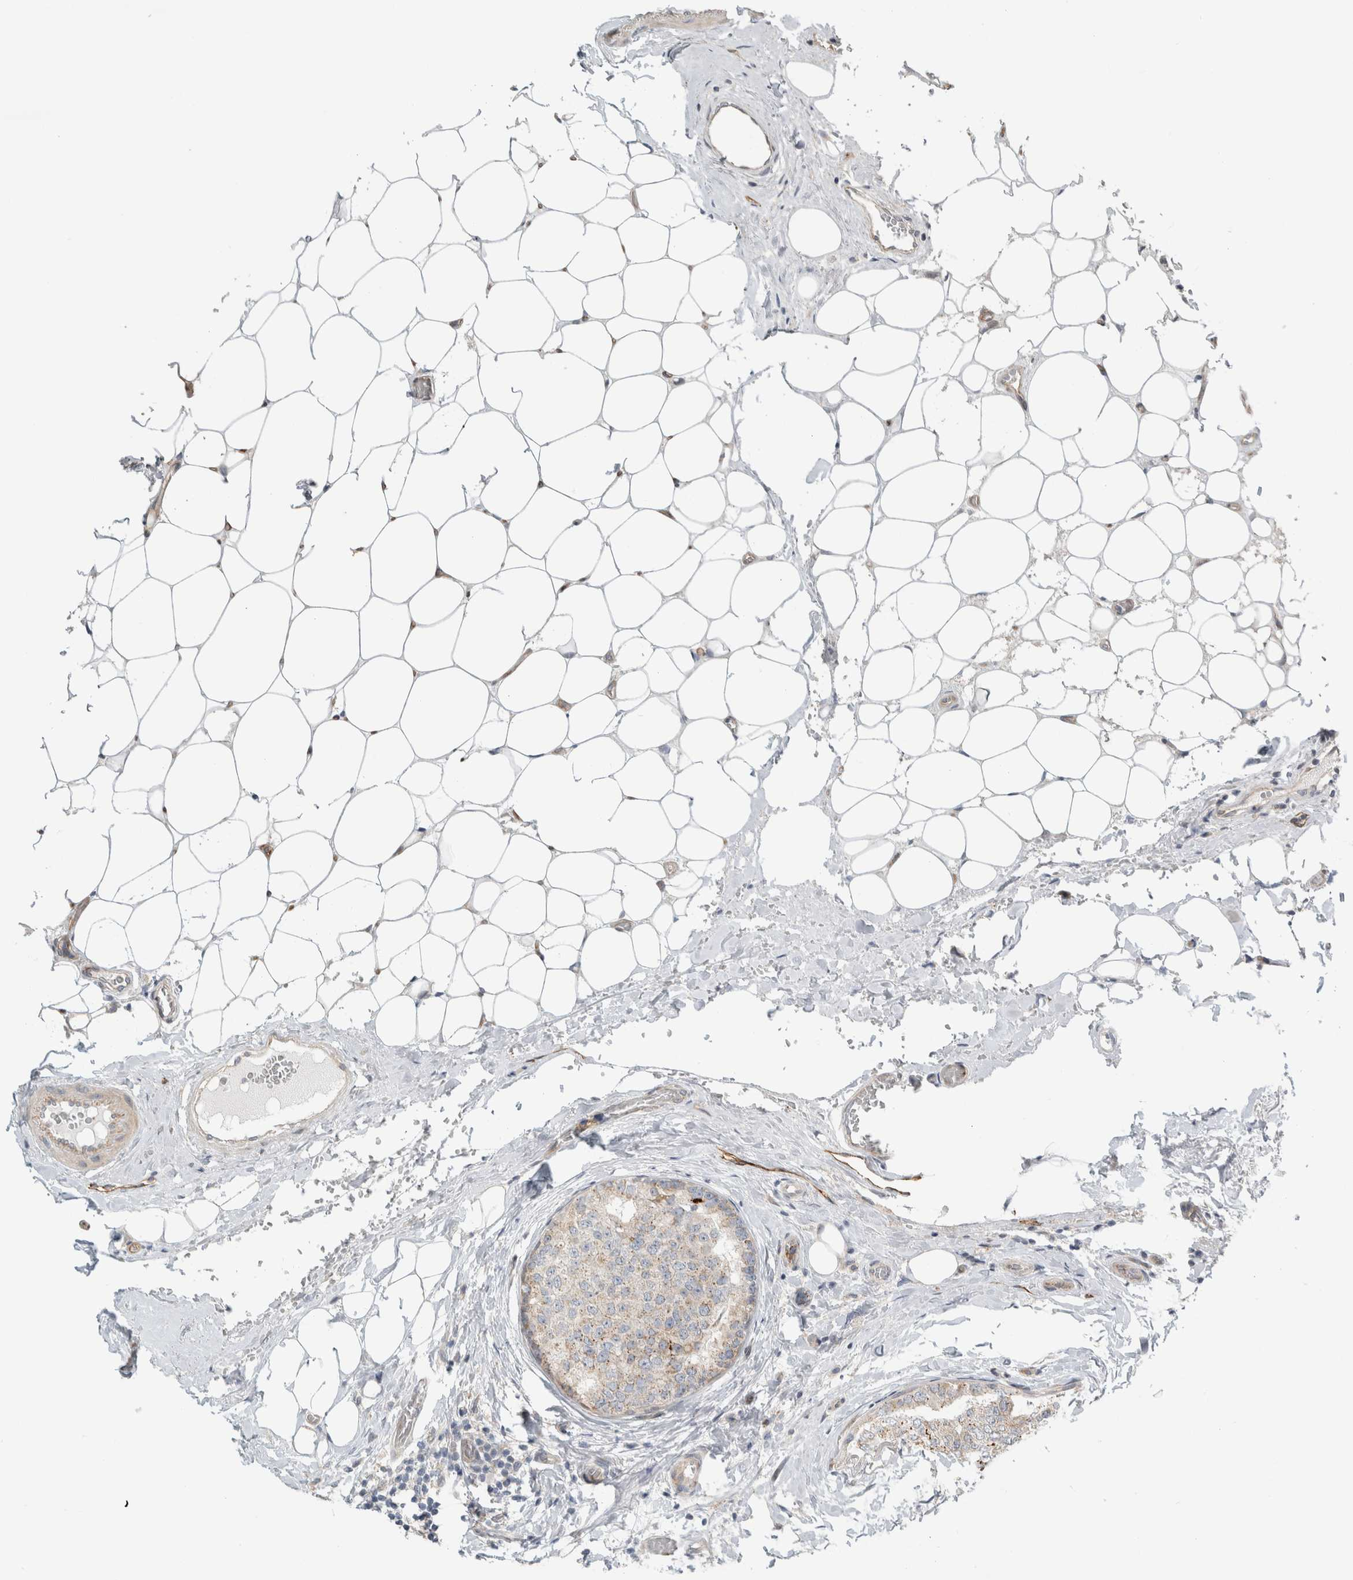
{"staining": {"intensity": "weak", "quantity": ">75%", "location": "cytoplasmic/membranous"}, "tissue": "breast cancer", "cell_type": "Tumor cells", "image_type": "cancer", "snomed": [{"axis": "morphology", "description": "Normal tissue, NOS"}, {"axis": "morphology", "description": "Duct carcinoma"}, {"axis": "topography", "description": "Breast"}], "caption": "Human breast cancer (invasive ductal carcinoma) stained for a protein (brown) reveals weak cytoplasmic/membranous positive positivity in about >75% of tumor cells.", "gene": "KPNA5", "patient": {"sex": "female", "age": 43}}